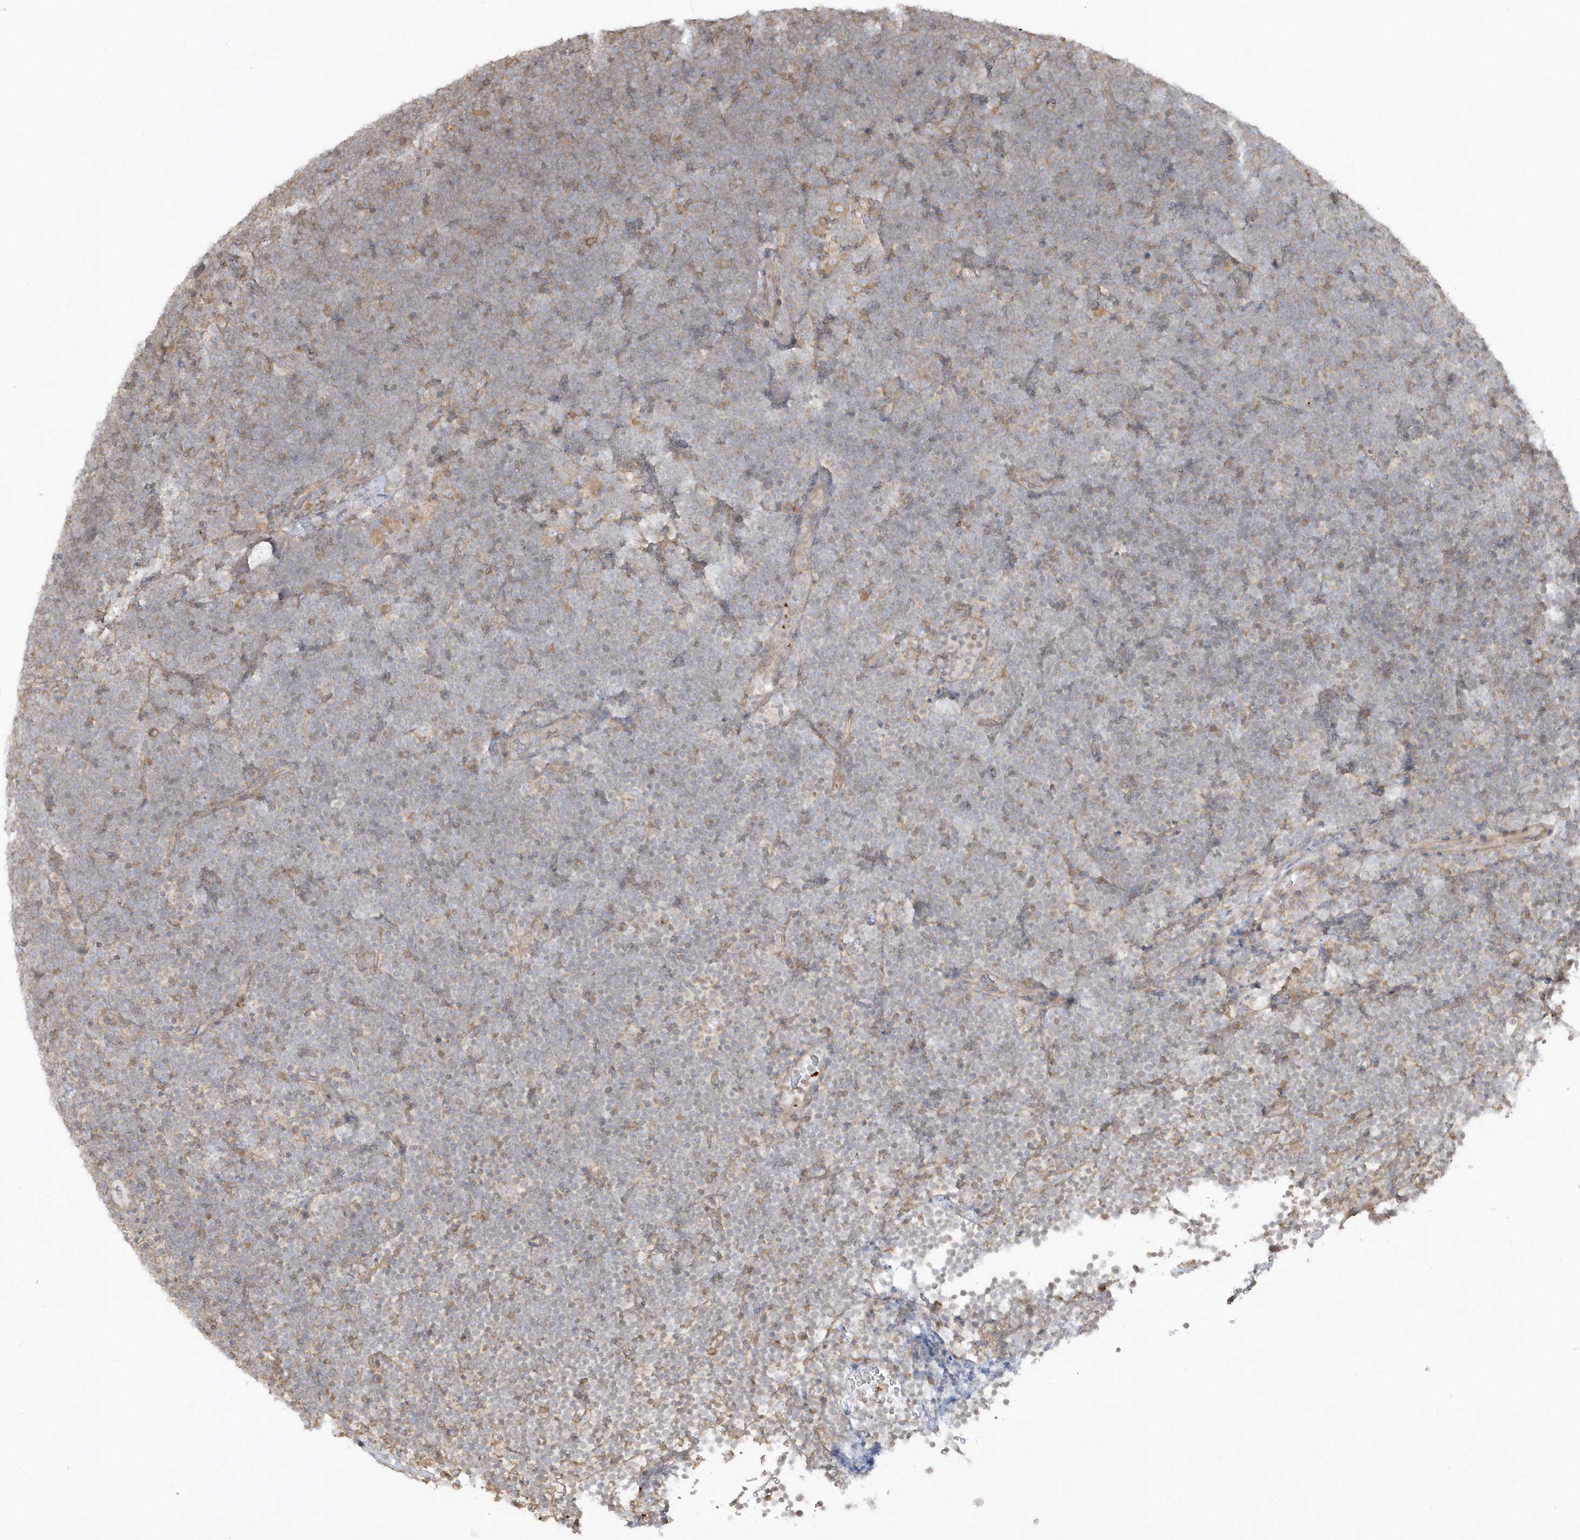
{"staining": {"intensity": "negative", "quantity": "none", "location": "none"}, "tissue": "lymphoma", "cell_type": "Tumor cells", "image_type": "cancer", "snomed": [{"axis": "morphology", "description": "Malignant lymphoma, non-Hodgkin's type, High grade"}, {"axis": "topography", "description": "Lymph node"}], "caption": "This is an immunohistochemistry micrograph of lymphoma. There is no staining in tumor cells.", "gene": "BSN", "patient": {"sex": "male", "age": 13}}